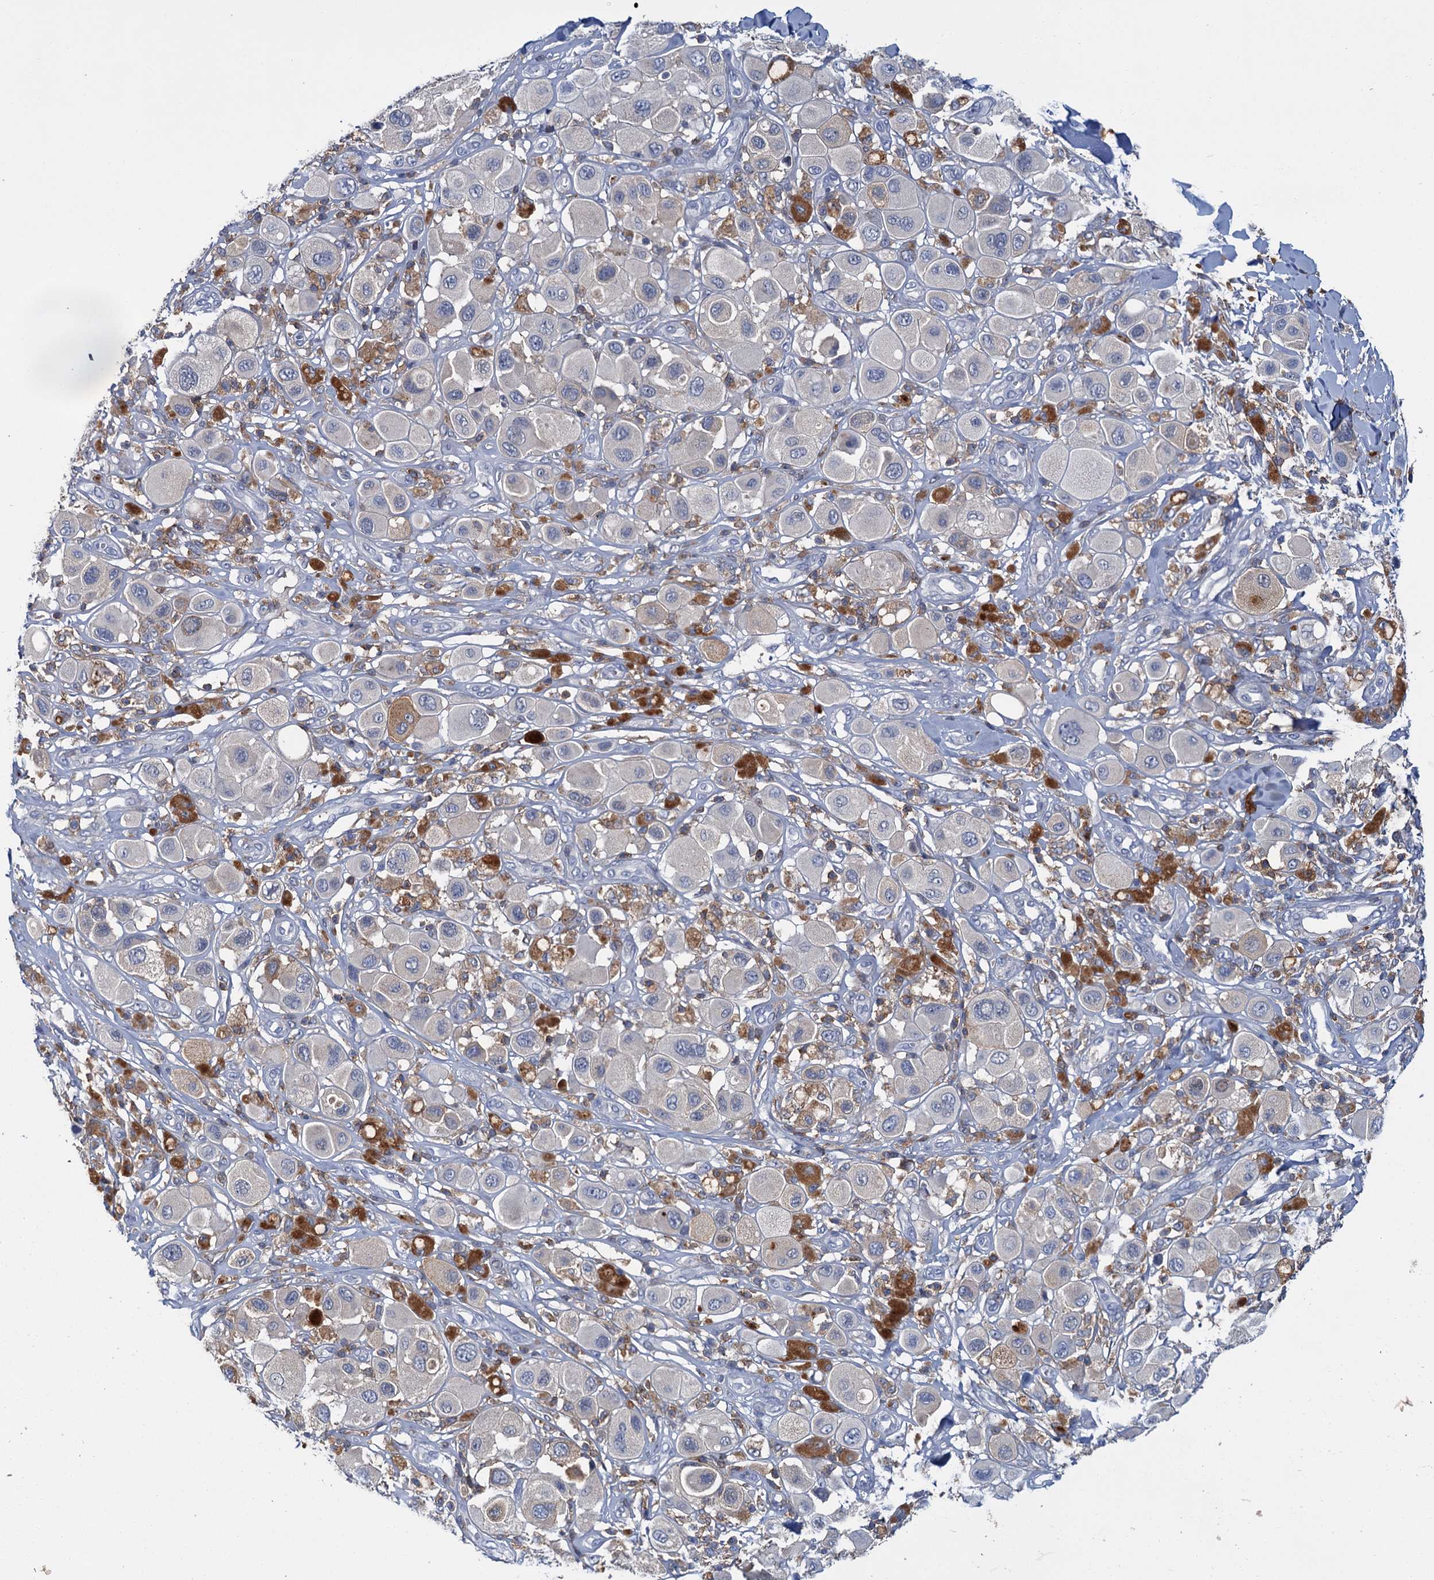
{"staining": {"intensity": "negative", "quantity": "none", "location": "none"}, "tissue": "melanoma", "cell_type": "Tumor cells", "image_type": "cancer", "snomed": [{"axis": "morphology", "description": "Malignant melanoma, Metastatic site"}, {"axis": "topography", "description": "Skin"}], "caption": "IHC image of neoplastic tissue: human malignant melanoma (metastatic site) stained with DAB (3,3'-diaminobenzidine) reveals no significant protein expression in tumor cells.", "gene": "FGFR2", "patient": {"sex": "male", "age": 41}}